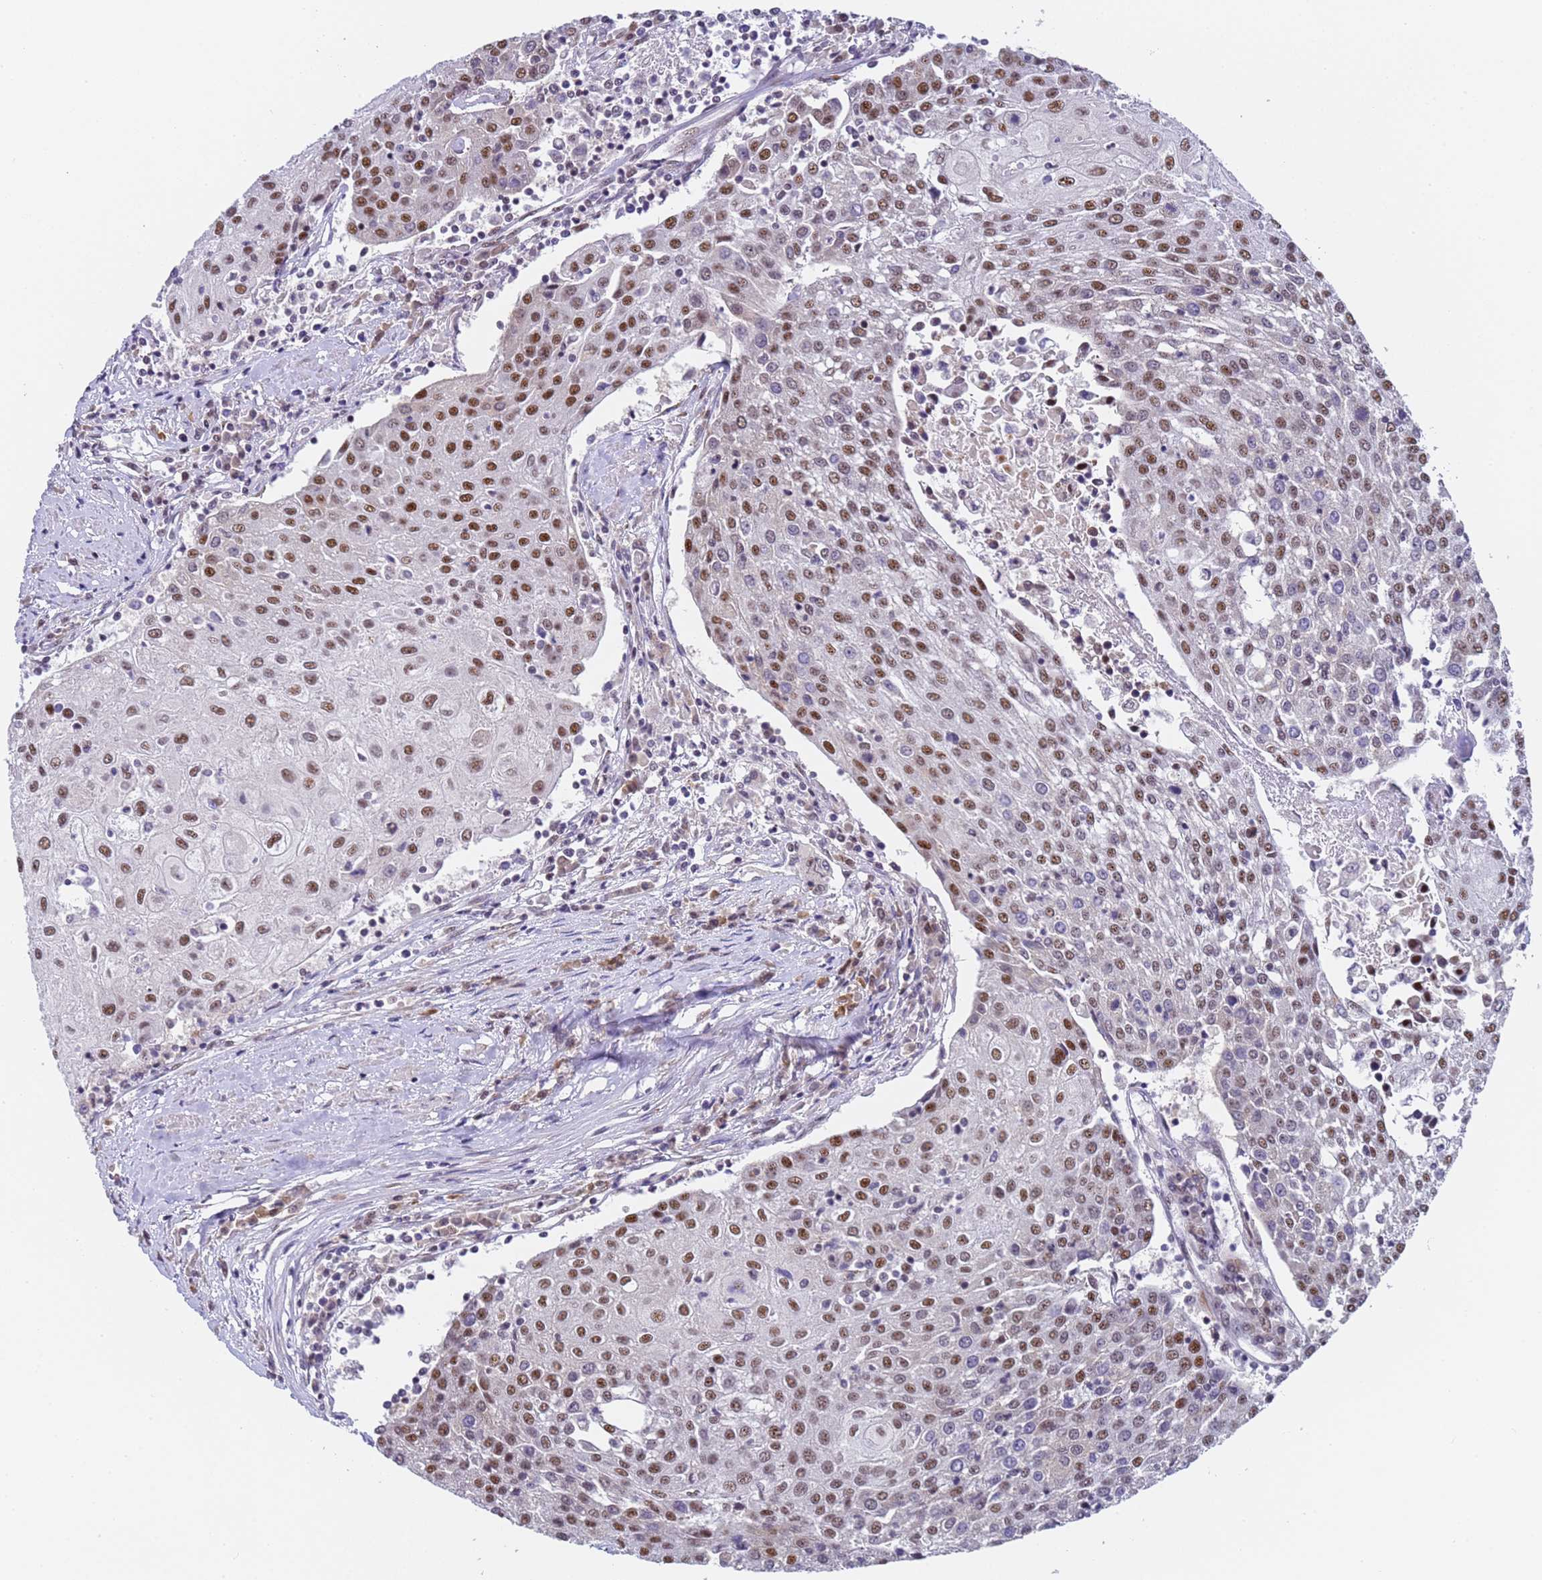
{"staining": {"intensity": "moderate", "quantity": ">75%", "location": "nuclear"}, "tissue": "urothelial cancer", "cell_type": "Tumor cells", "image_type": "cancer", "snomed": [{"axis": "morphology", "description": "Urothelial carcinoma, High grade"}, {"axis": "topography", "description": "Urinary bladder"}], "caption": "Immunohistochemical staining of urothelial cancer exhibits medium levels of moderate nuclear protein staining in about >75% of tumor cells. The protein is stained brown, and the nuclei are stained in blue (DAB (3,3'-diaminobenzidine) IHC with brightfield microscopy, high magnification).", "gene": "FNBP4", "patient": {"sex": "female", "age": 85}}